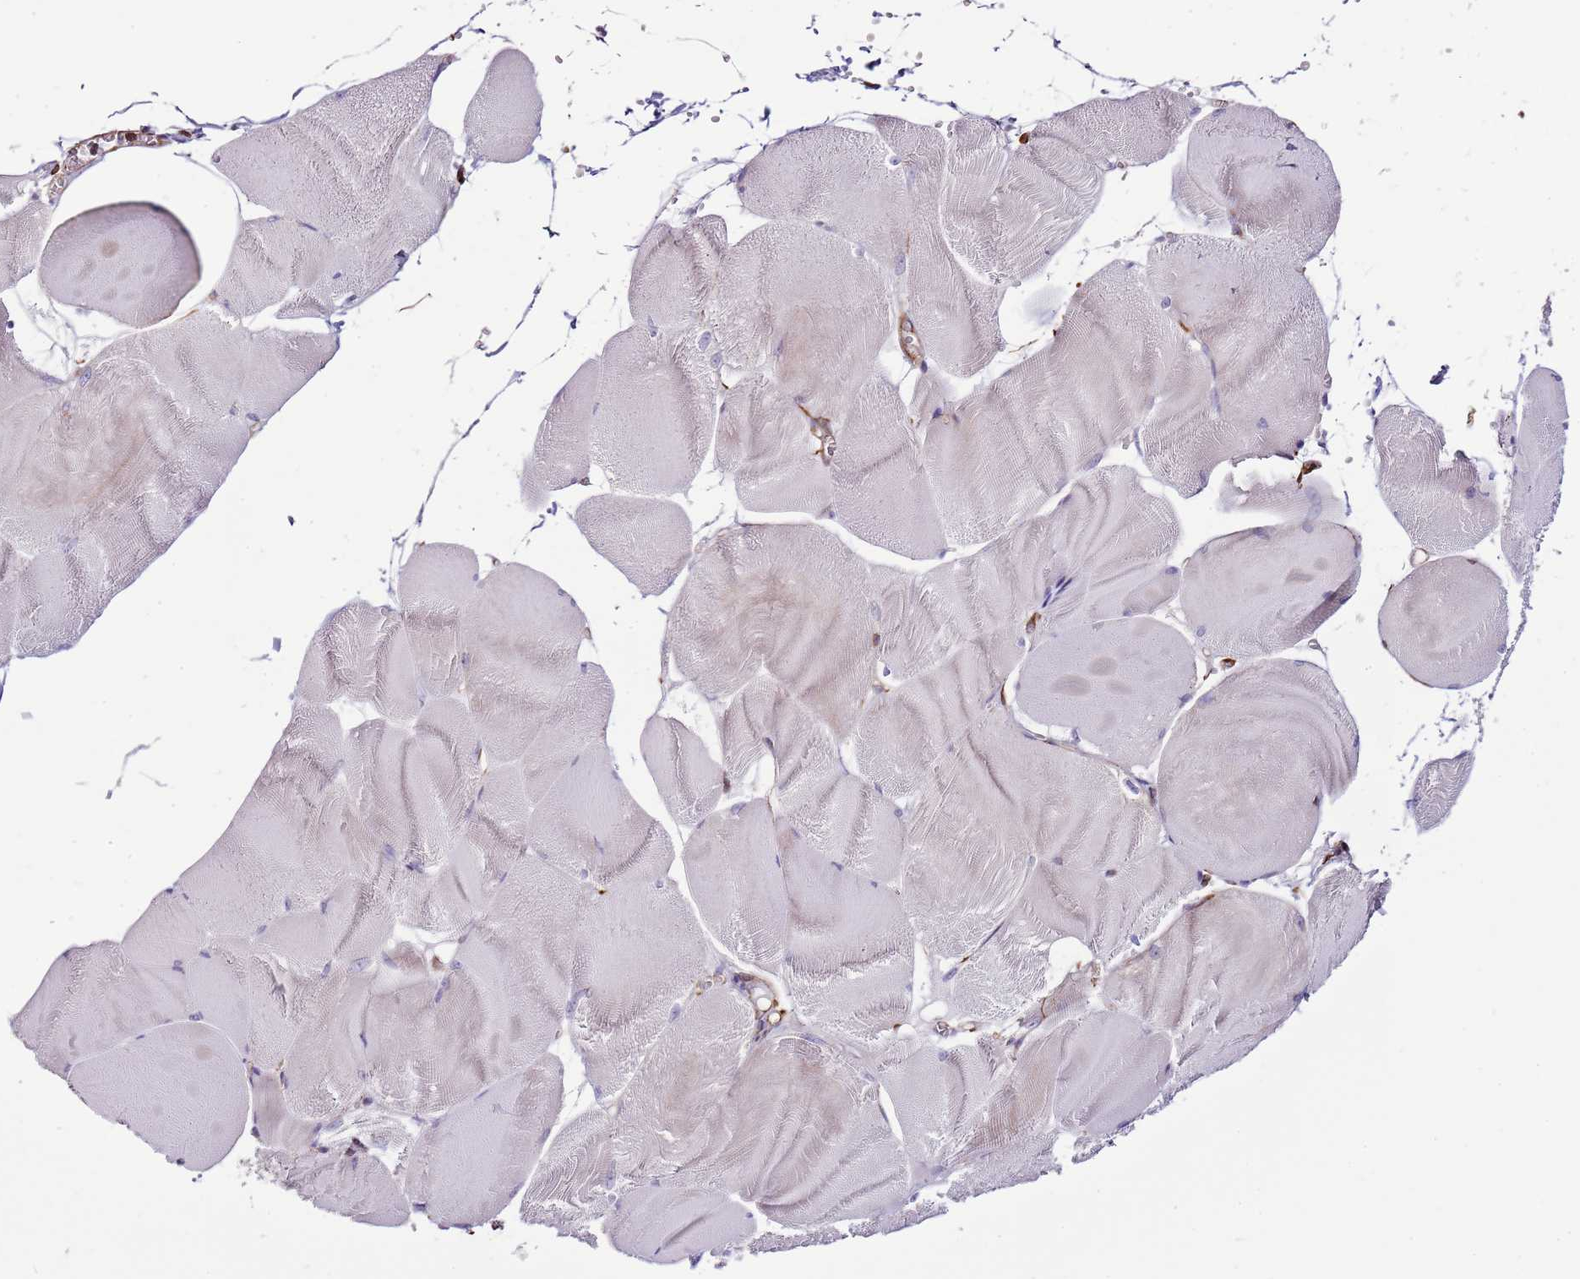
{"staining": {"intensity": "weak", "quantity": "<25%", "location": "cytoplasmic/membranous"}, "tissue": "skeletal muscle", "cell_type": "Myocytes", "image_type": "normal", "snomed": [{"axis": "morphology", "description": "Normal tissue, NOS"}, {"axis": "morphology", "description": "Basal cell carcinoma"}, {"axis": "topography", "description": "Skeletal muscle"}], "caption": "This is a image of immunohistochemistry staining of benign skeletal muscle, which shows no positivity in myocytes. The staining was performed using DAB to visualize the protein expression in brown, while the nuclei were stained in blue with hematoxylin (Magnification: 20x).", "gene": "ZNF786", "patient": {"sex": "female", "age": 64}}